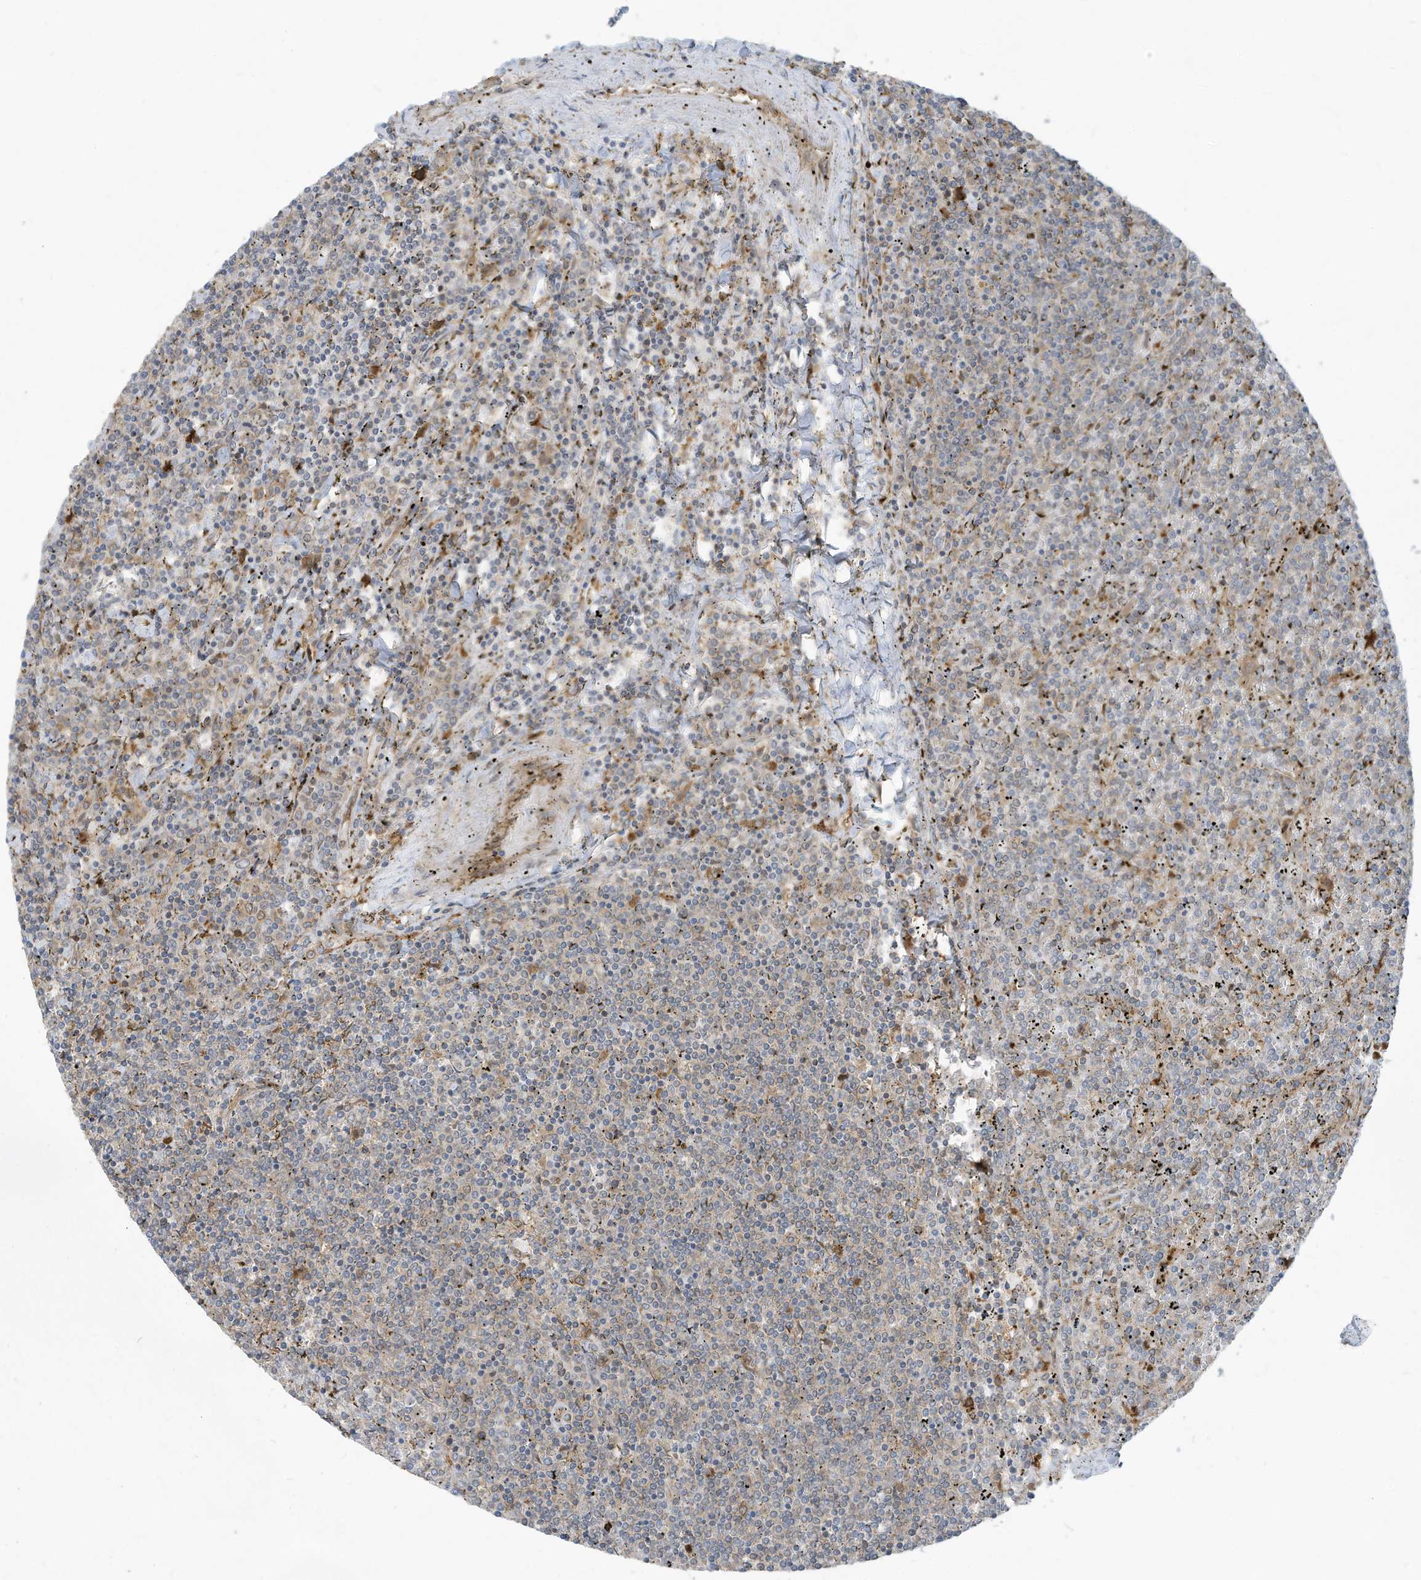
{"staining": {"intensity": "moderate", "quantity": "<25%", "location": "cytoplasmic/membranous"}, "tissue": "lymphoma", "cell_type": "Tumor cells", "image_type": "cancer", "snomed": [{"axis": "morphology", "description": "Malignant lymphoma, non-Hodgkin's type, Low grade"}, {"axis": "topography", "description": "Spleen"}], "caption": "This image reveals immunohistochemistry staining of human low-grade malignant lymphoma, non-Hodgkin's type, with low moderate cytoplasmic/membranous expression in approximately <25% of tumor cells.", "gene": "USE1", "patient": {"sex": "female", "age": 19}}